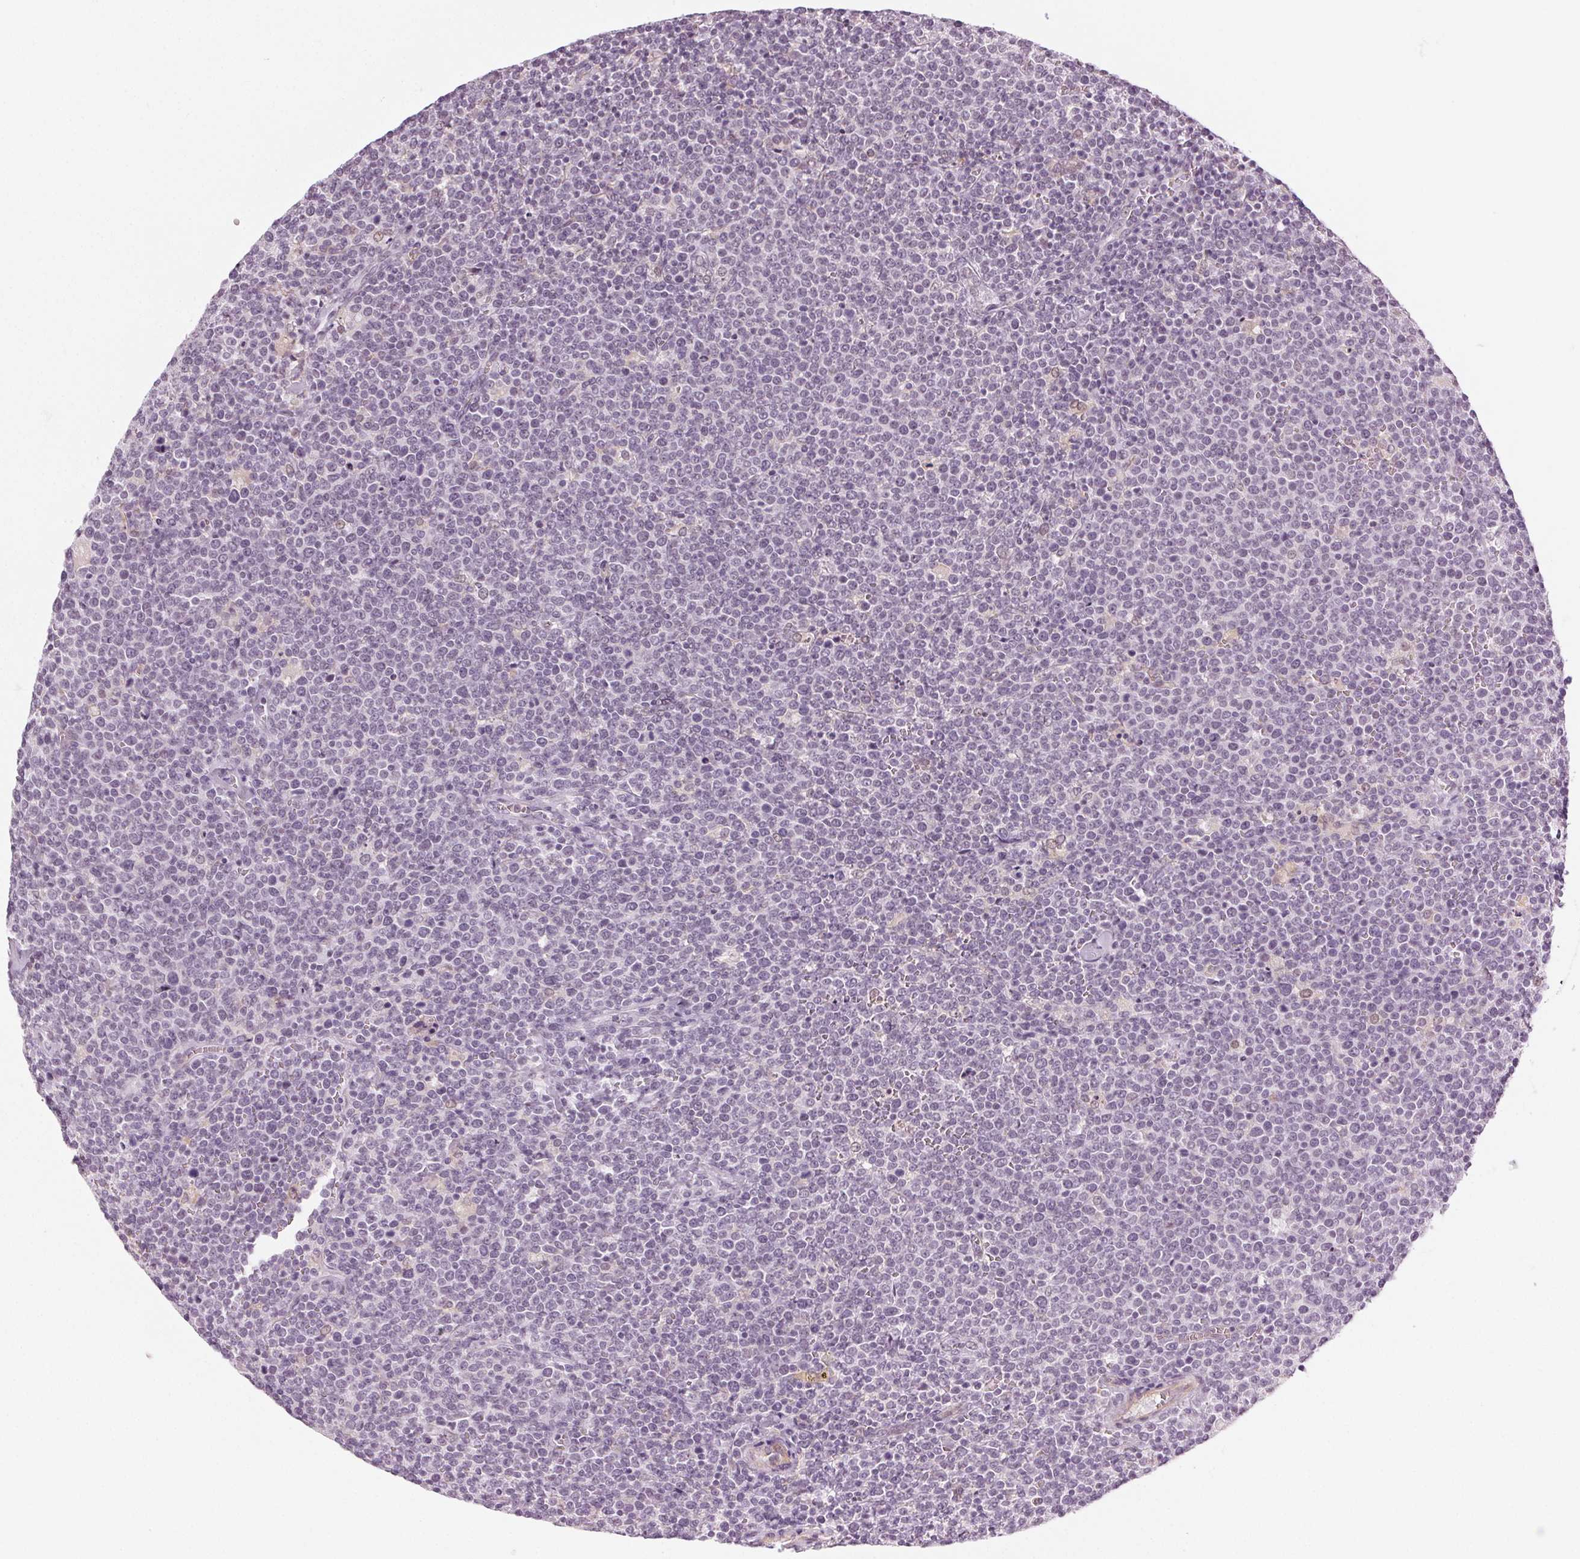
{"staining": {"intensity": "negative", "quantity": "none", "location": "none"}, "tissue": "lymphoma", "cell_type": "Tumor cells", "image_type": "cancer", "snomed": [{"axis": "morphology", "description": "Malignant lymphoma, non-Hodgkin's type, High grade"}, {"axis": "topography", "description": "Lymph node"}], "caption": "Lymphoma was stained to show a protein in brown. There is no significant positivity in tumor cells.", "gene": "AIF1L", "patient": {"sex": "male", "age": 61}}